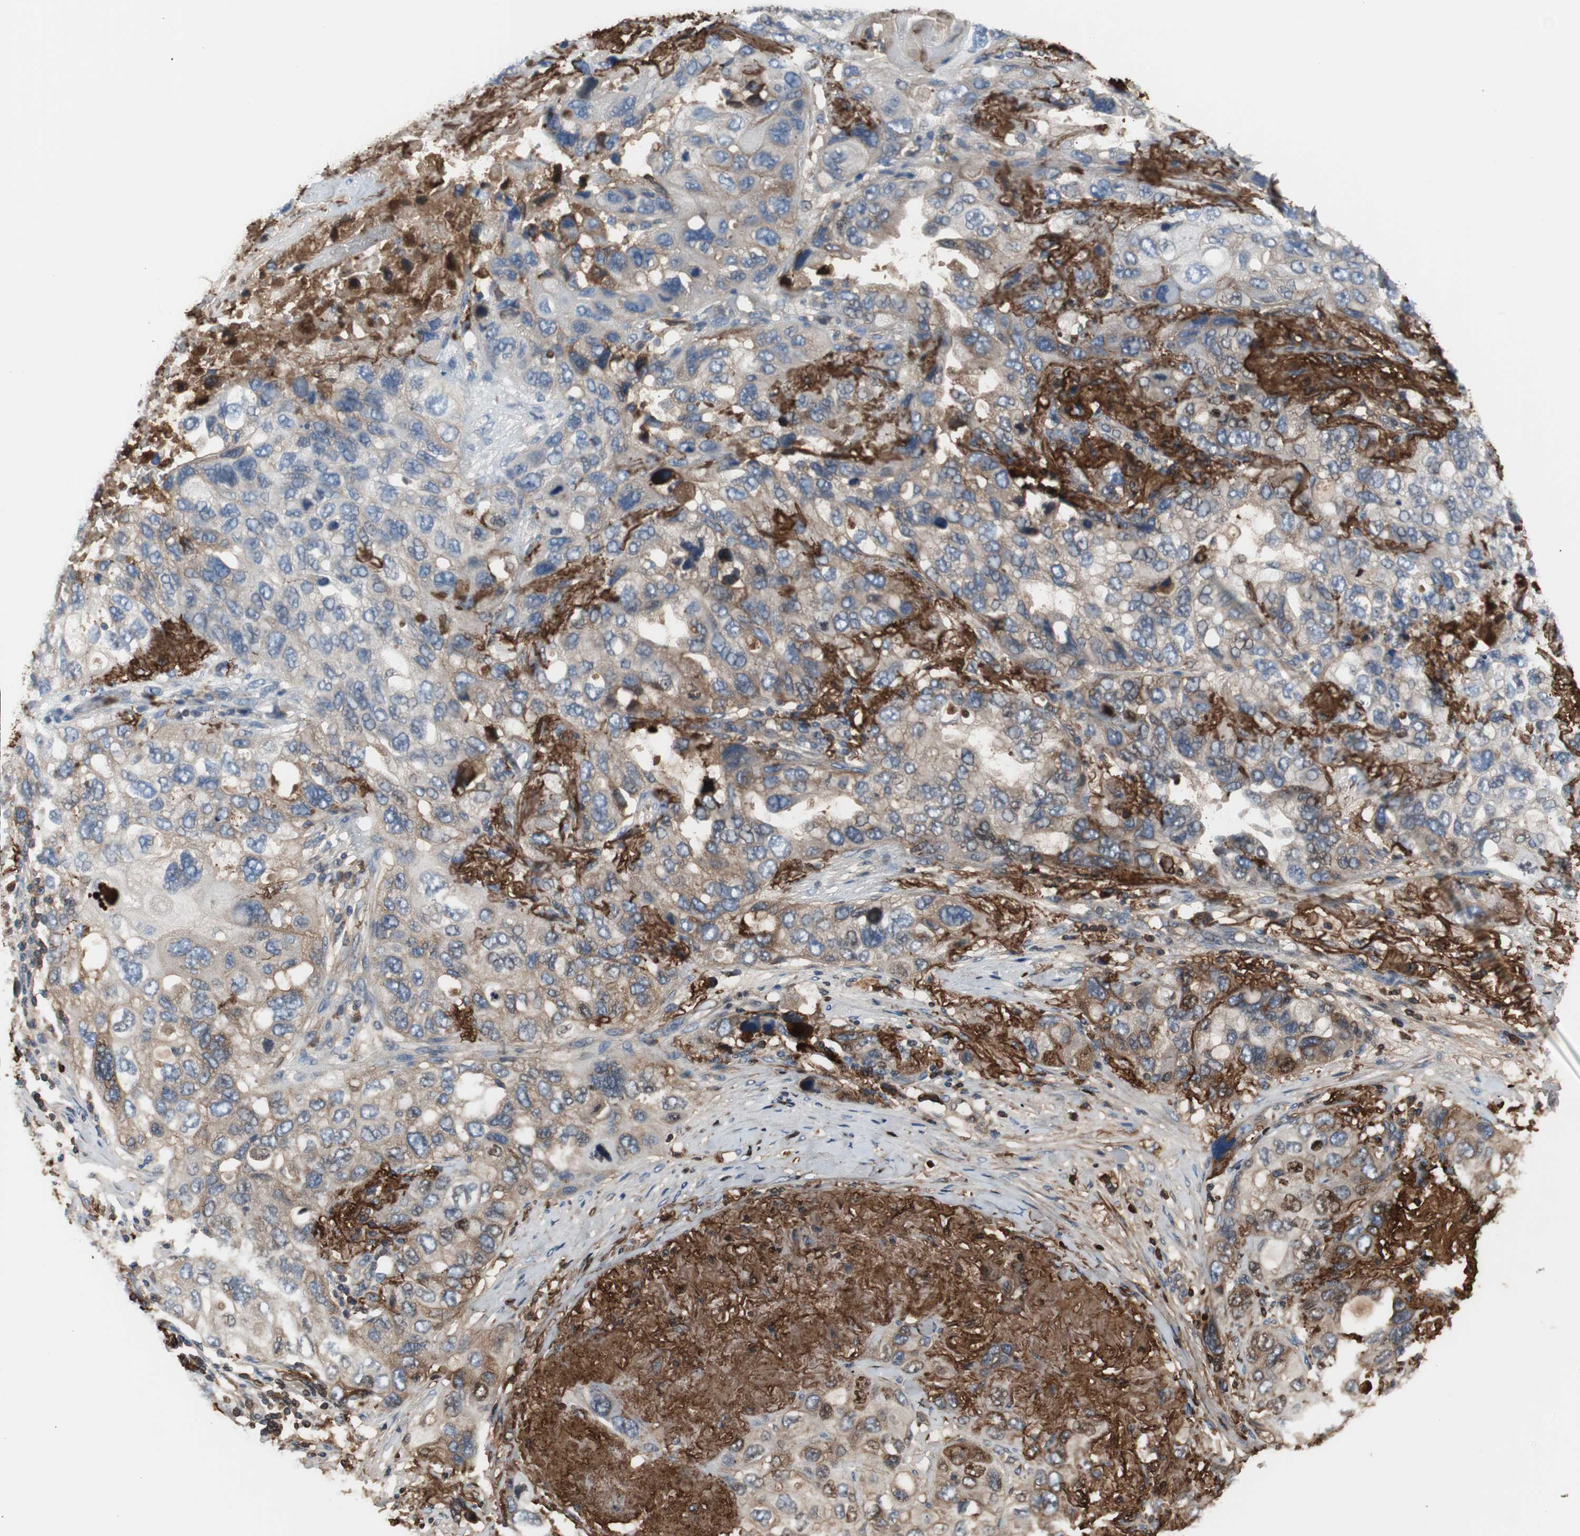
{"staining": {"intensity": "moderate", "quantity": ">75%", "location": "cytoplasmic/membranous"}, "tissue": "lung cancer", "cell_type": "Tumor cells", "image_type": "cancer", "snomed": [{"axis": "morphology", "description": "Squamous cell carcinoma, NOS"}, {"axis": "topography", "description": "Lung"}], "caption": "Protein expression analysis of squamous cell carcinoma (lung) displays moderate cytoplasmic/membranous expression in approximately >75% of tumor cells.", "gene": "APCS", "patient": {"sex": "female", "age": 73}}